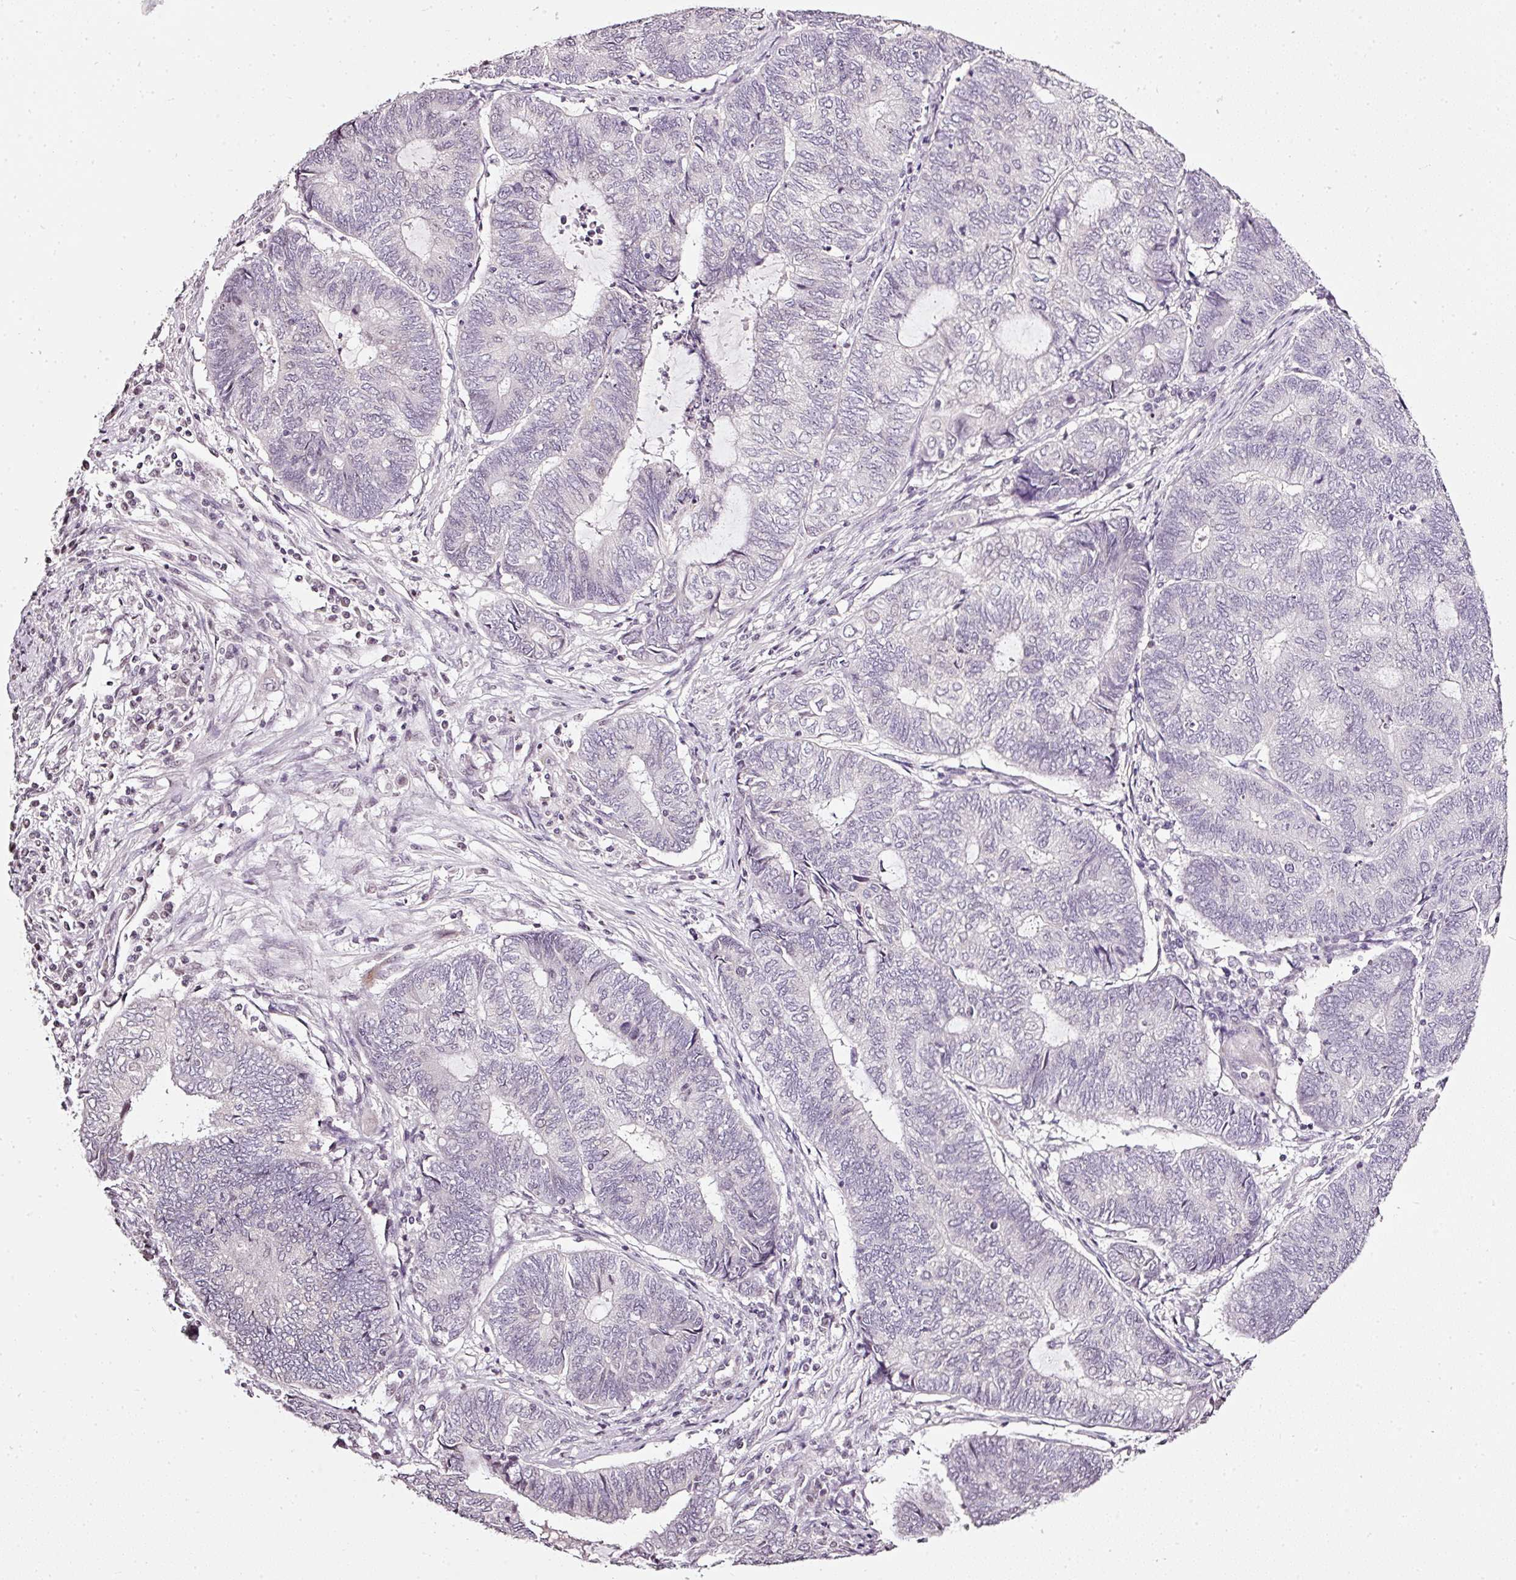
{"staining": {"intensity": "negative", "quantity": "none", "location": "none"}, "tissue": "endometrial cancer", "cell_type": "Tumor cells", "image_type": "cancer", "snomed": [{"axis": "morphology", "description": "Adenocarcinoma, NOS"}, {"axis": "topography", "description": "Uterus"}, {"axis": "topography", "description": "Endometrium"}], "caption": "A micrograph of endometrial cancer (adenocarcinoma) stained for a protein shows no brown staining in tumor cells.", "gene": "NRDE2", "patient": {"sex": "female", "age": 70}}